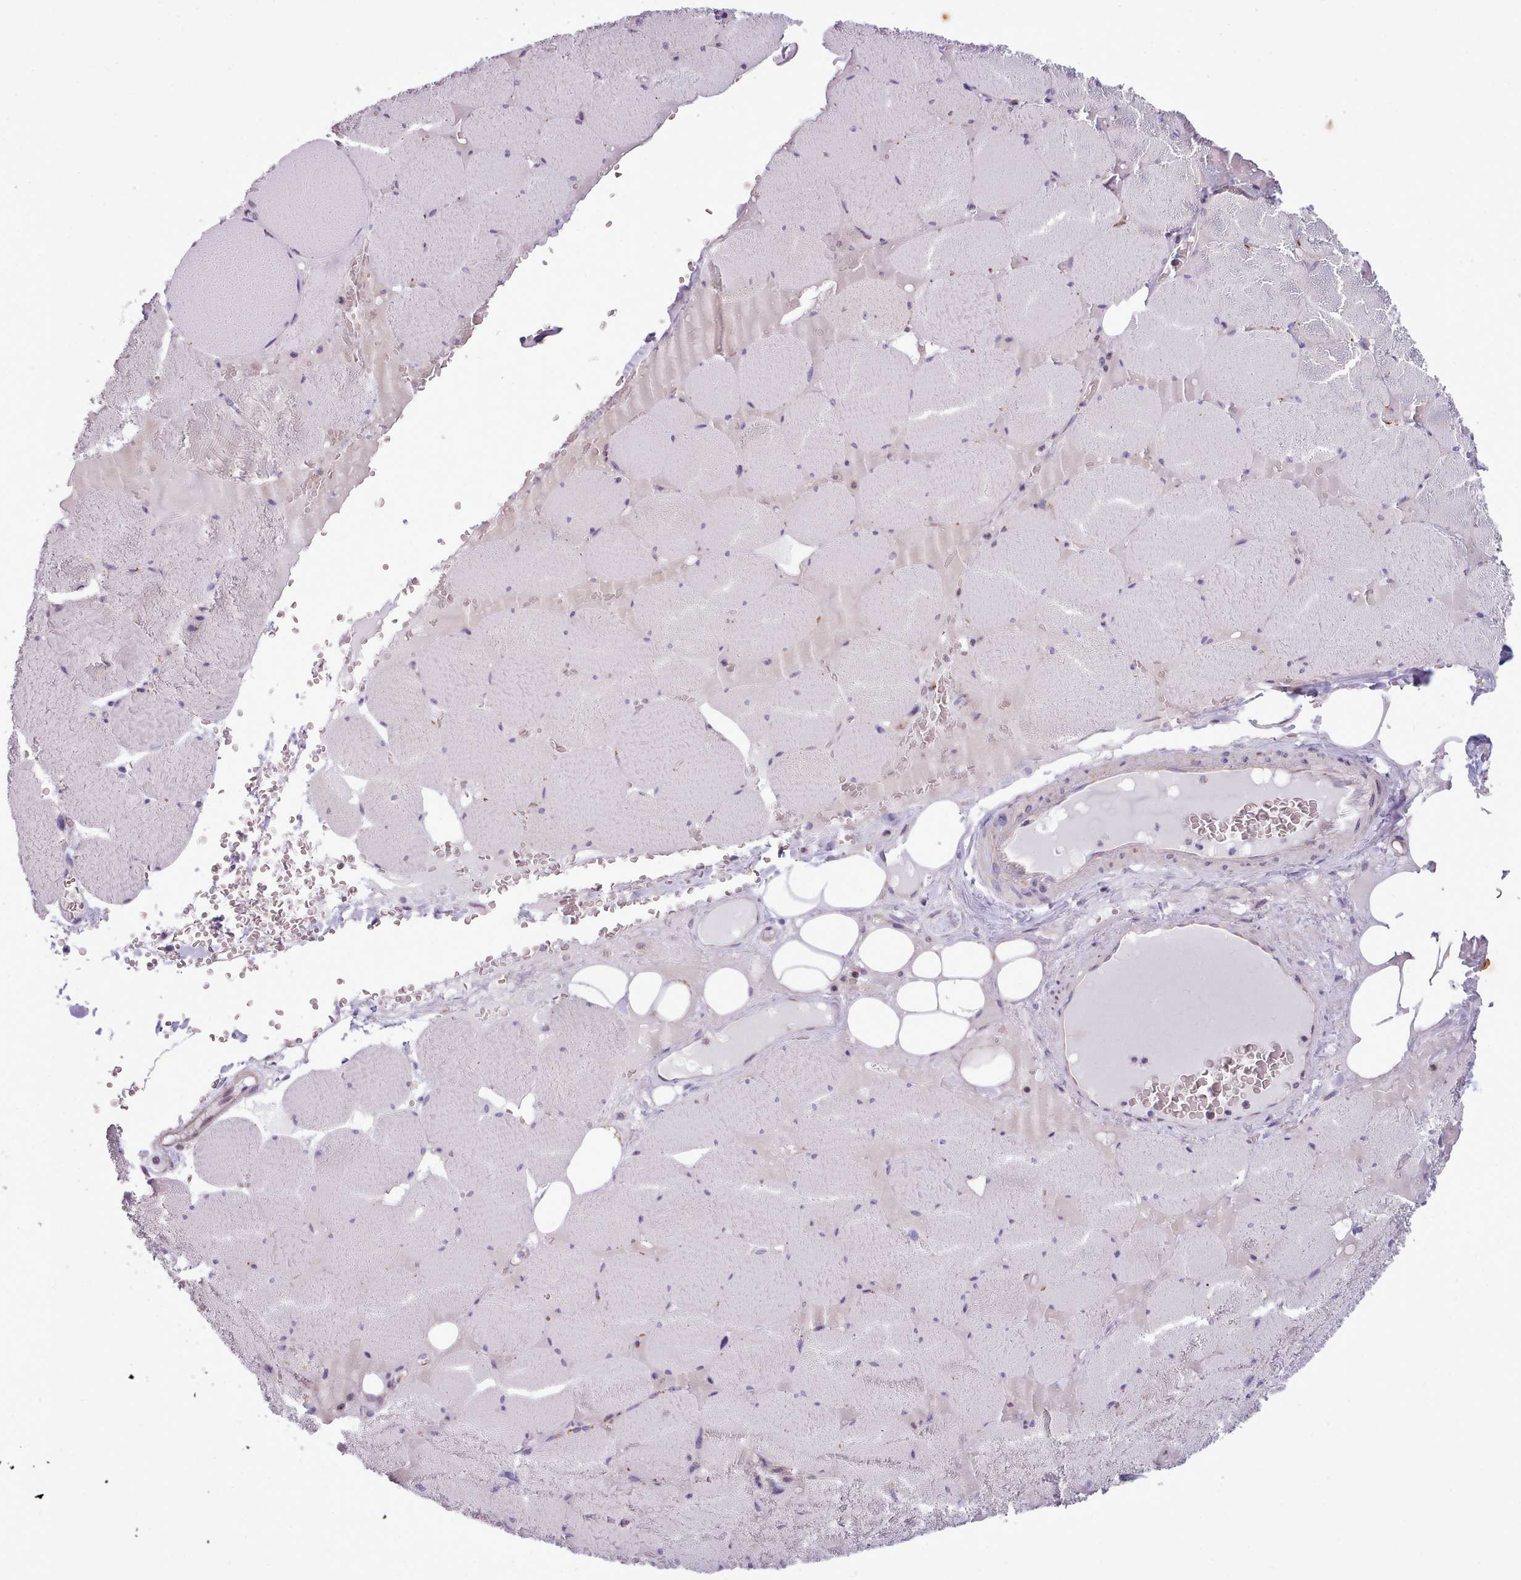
{"staining": {"intensity": "negative", "quantity": "none", "location": "none"}, "tissue": "skeletal muscle", "cell_type": "Myocytes", "image_type": "normal", "snomed": [{"axis": "morphology", "description": "Normal tissue, NOS"}, {"axis": "topography", "description": "Skeletal muscle"}, {"axis": "topography", "description": "Head-Neck"}], "caption": "Immunohistochemistry micrograph of unremarkable skeletal muscle: skeletal muscle stained with DAB (3,3'-diaminobenzidine) demonstrates no significant protein expression in myocytes. (Brightfield microscopy of DAB (3,3'-diaminobenzidine) immunohistochemistry (IHC) at high magnification).", "gene": "SLC52A3", "patient": {"sex": "male", "age": 66}}